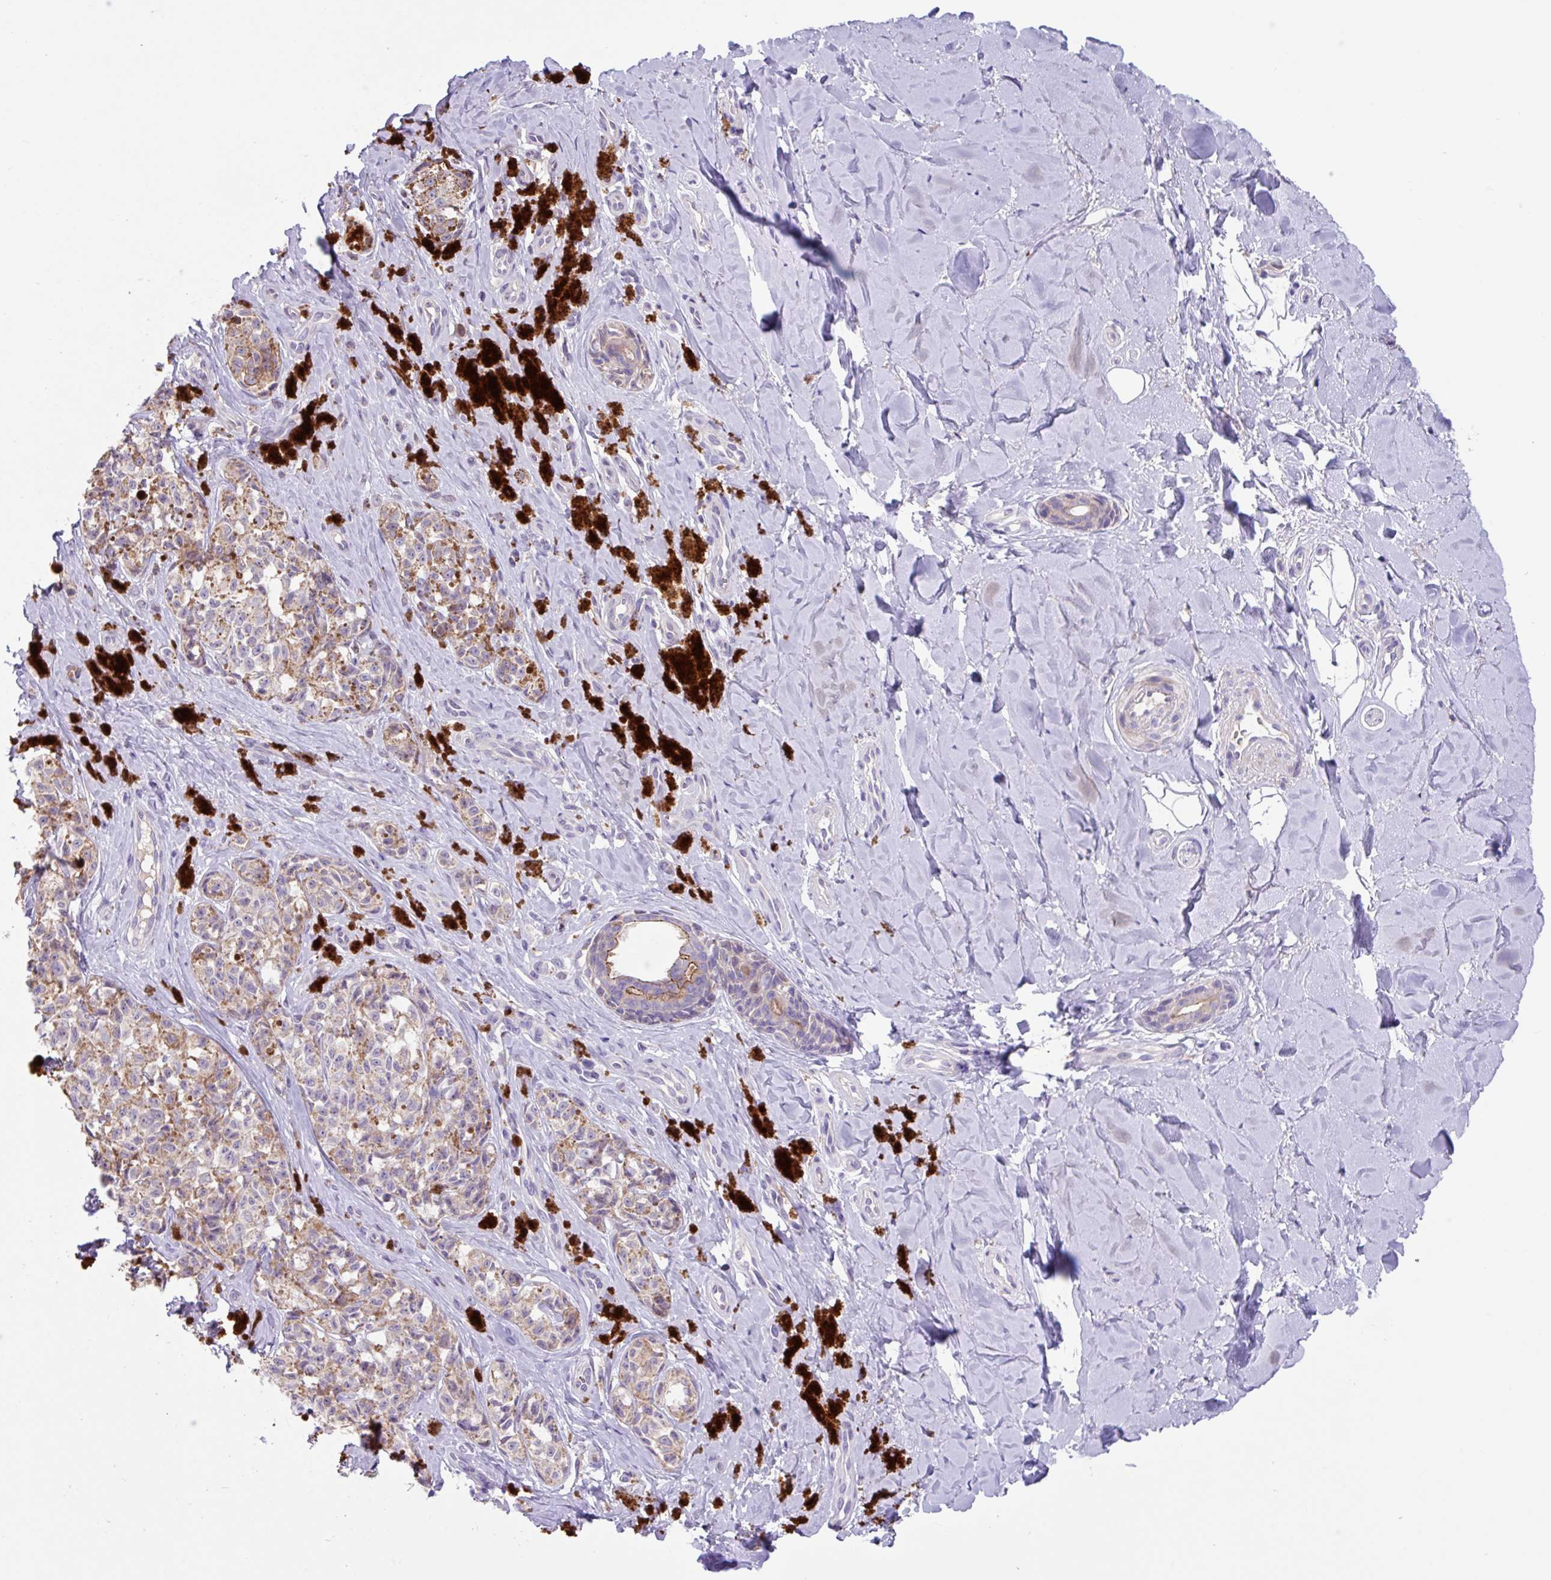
{"staining": {"intensity": "weak", "quantity": "<25%", "location": "cytoplasmic/membranous"}, "tissue": "melanoma", "cell_type": "Tumor cells", "image_type": "cancer", "snomed": [{"axis": "morphology", "description": "Malignant melanoma, NOS"}, {"axis": "topography", "description": "Skin"}], "caption": "DAB immunohistochemical staining of human malignant melanoma displays no significant staining in tumor cells.", "gene": "IQCJ", "patient": {"sex": "female", "age": 65}}